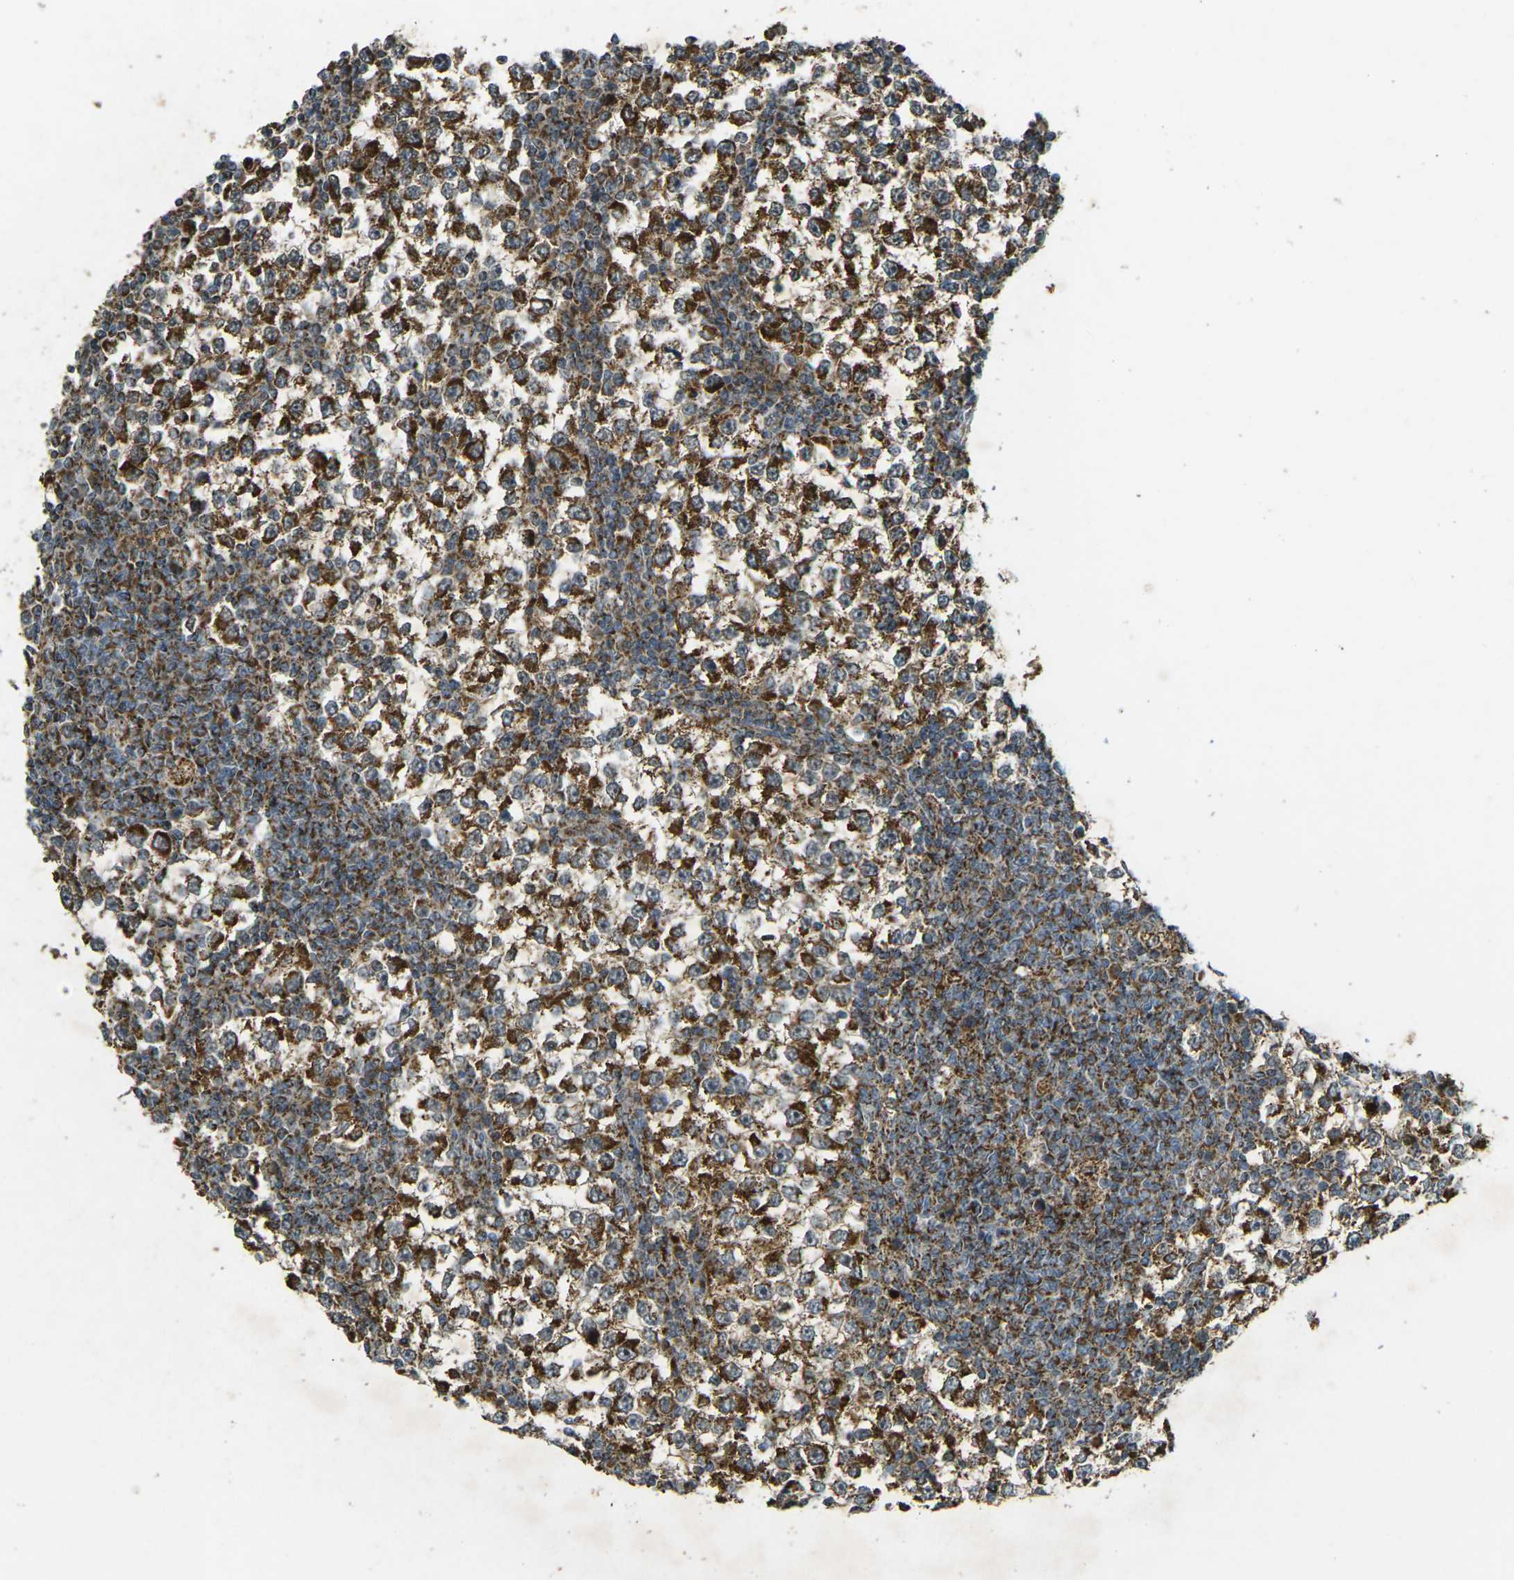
{"staining": {"intensity": "strong", "quantity": ">75%", "location": "cytoplasmic/membranous"}, "tissue": "testis cancer", "cell_type": "Tumor cells", "image_type": "cancer", "snomed": [{"axis": "morphology", "description": "Seminoma, NOS"}, {"axis": "topography", "description": "Testis"}], "caption": "This histopathology image shows immunohistochemistry (IHC) staining of human testis cancer, with high strong cytoplasmic/membranous expression in about >75% of tumor cells.", "gene": "IGF1R", "patient": {"sex": "male", "age": 65}}